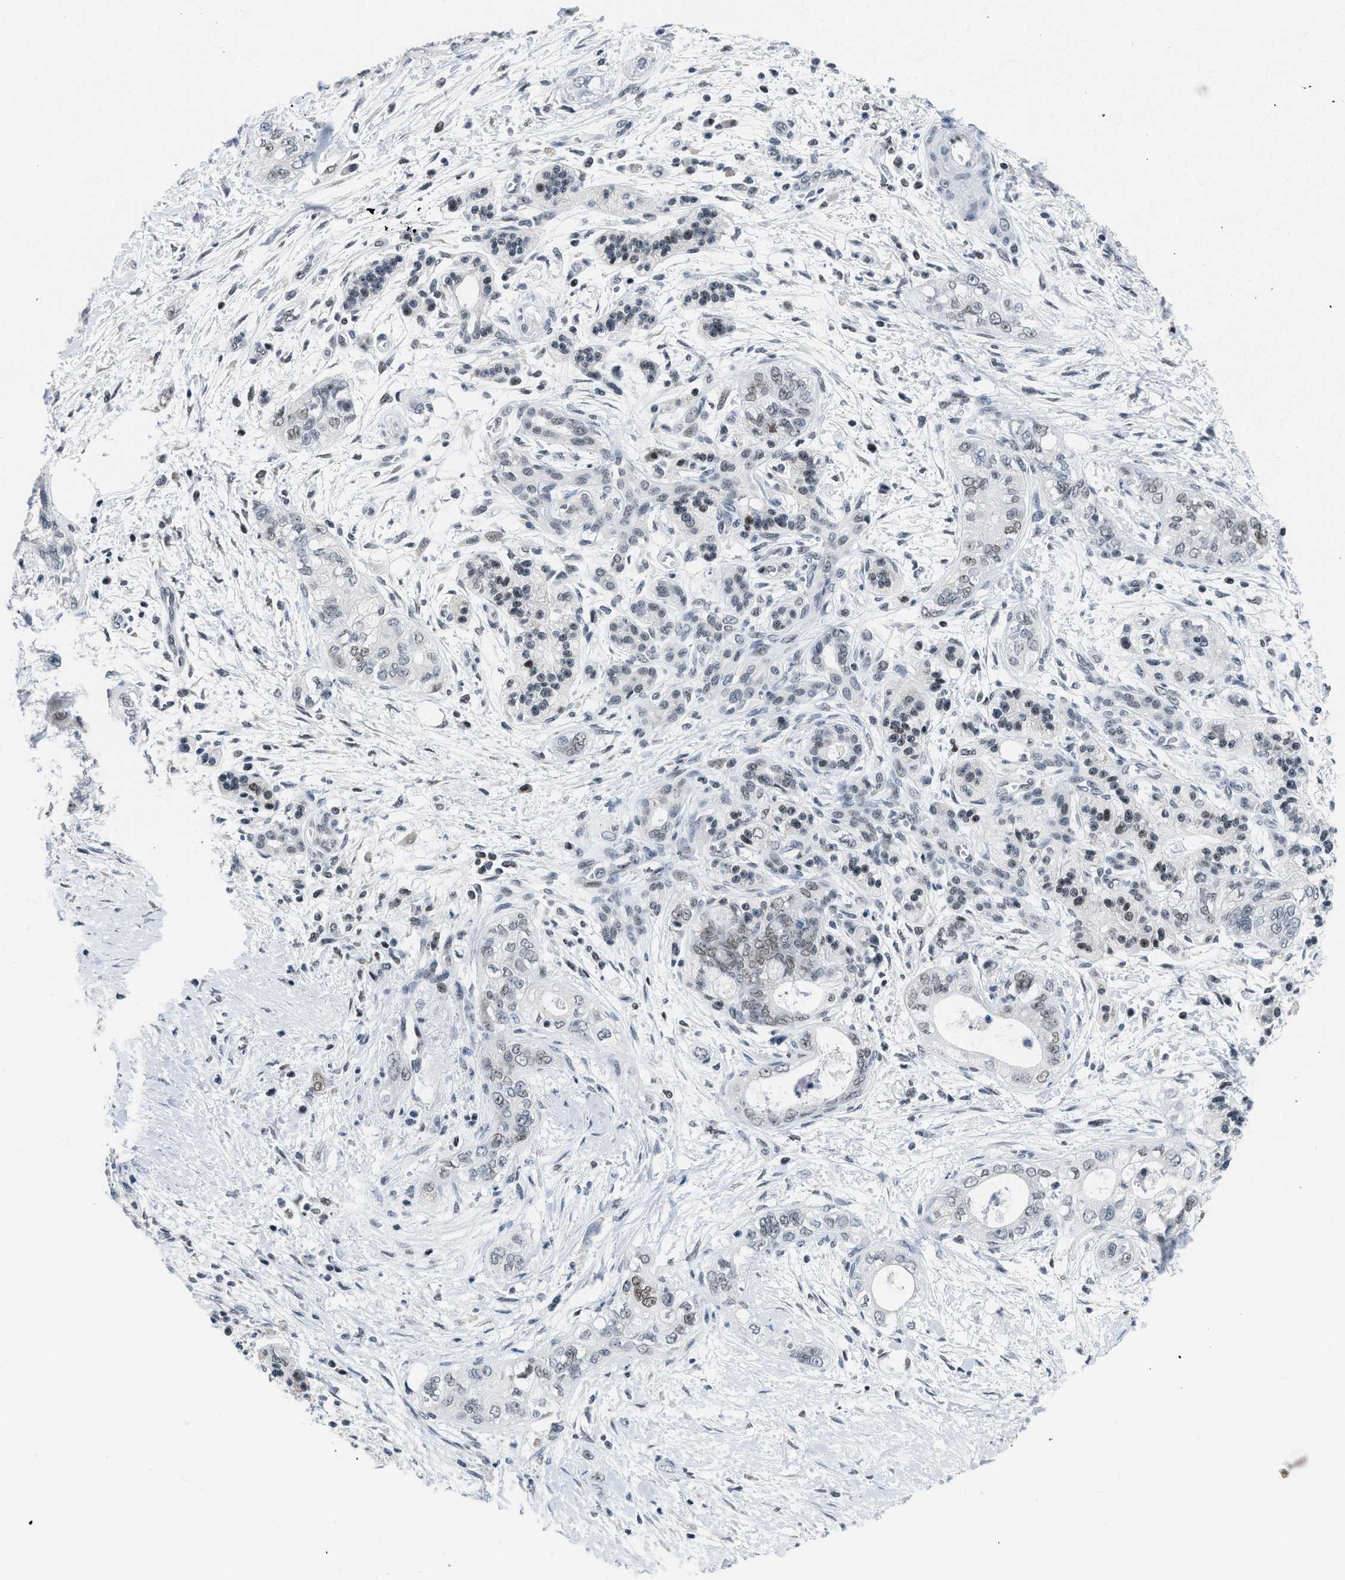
{"staining": {"intensity": "weak", "quantity": "25%-75%", "location": "nuclear"}, "tissue": "pancreatic cancer", "cell_type": "Tumor cells", "image_type": "cancer", "snomed": [{"axis": "morphology", "description": "Adenocarcinoma, NOS"}, {"axis": "topography", "description": "Pancreas"}], "caption": "High-power microscopy captured an IHC histopathology image of pancreatic cancer (adenocarcinoma), revealing weak nuclear expression in about 25%-75% of tumor cells. The staining is performed using DAB (3,3'-diaminobenzidine) brown chromogen to label protein expression. The nuclei are counter-stained blue using hematoxylin.", "gene": "TERF2IP", "patient": {"sex": "male", "age": 70}}